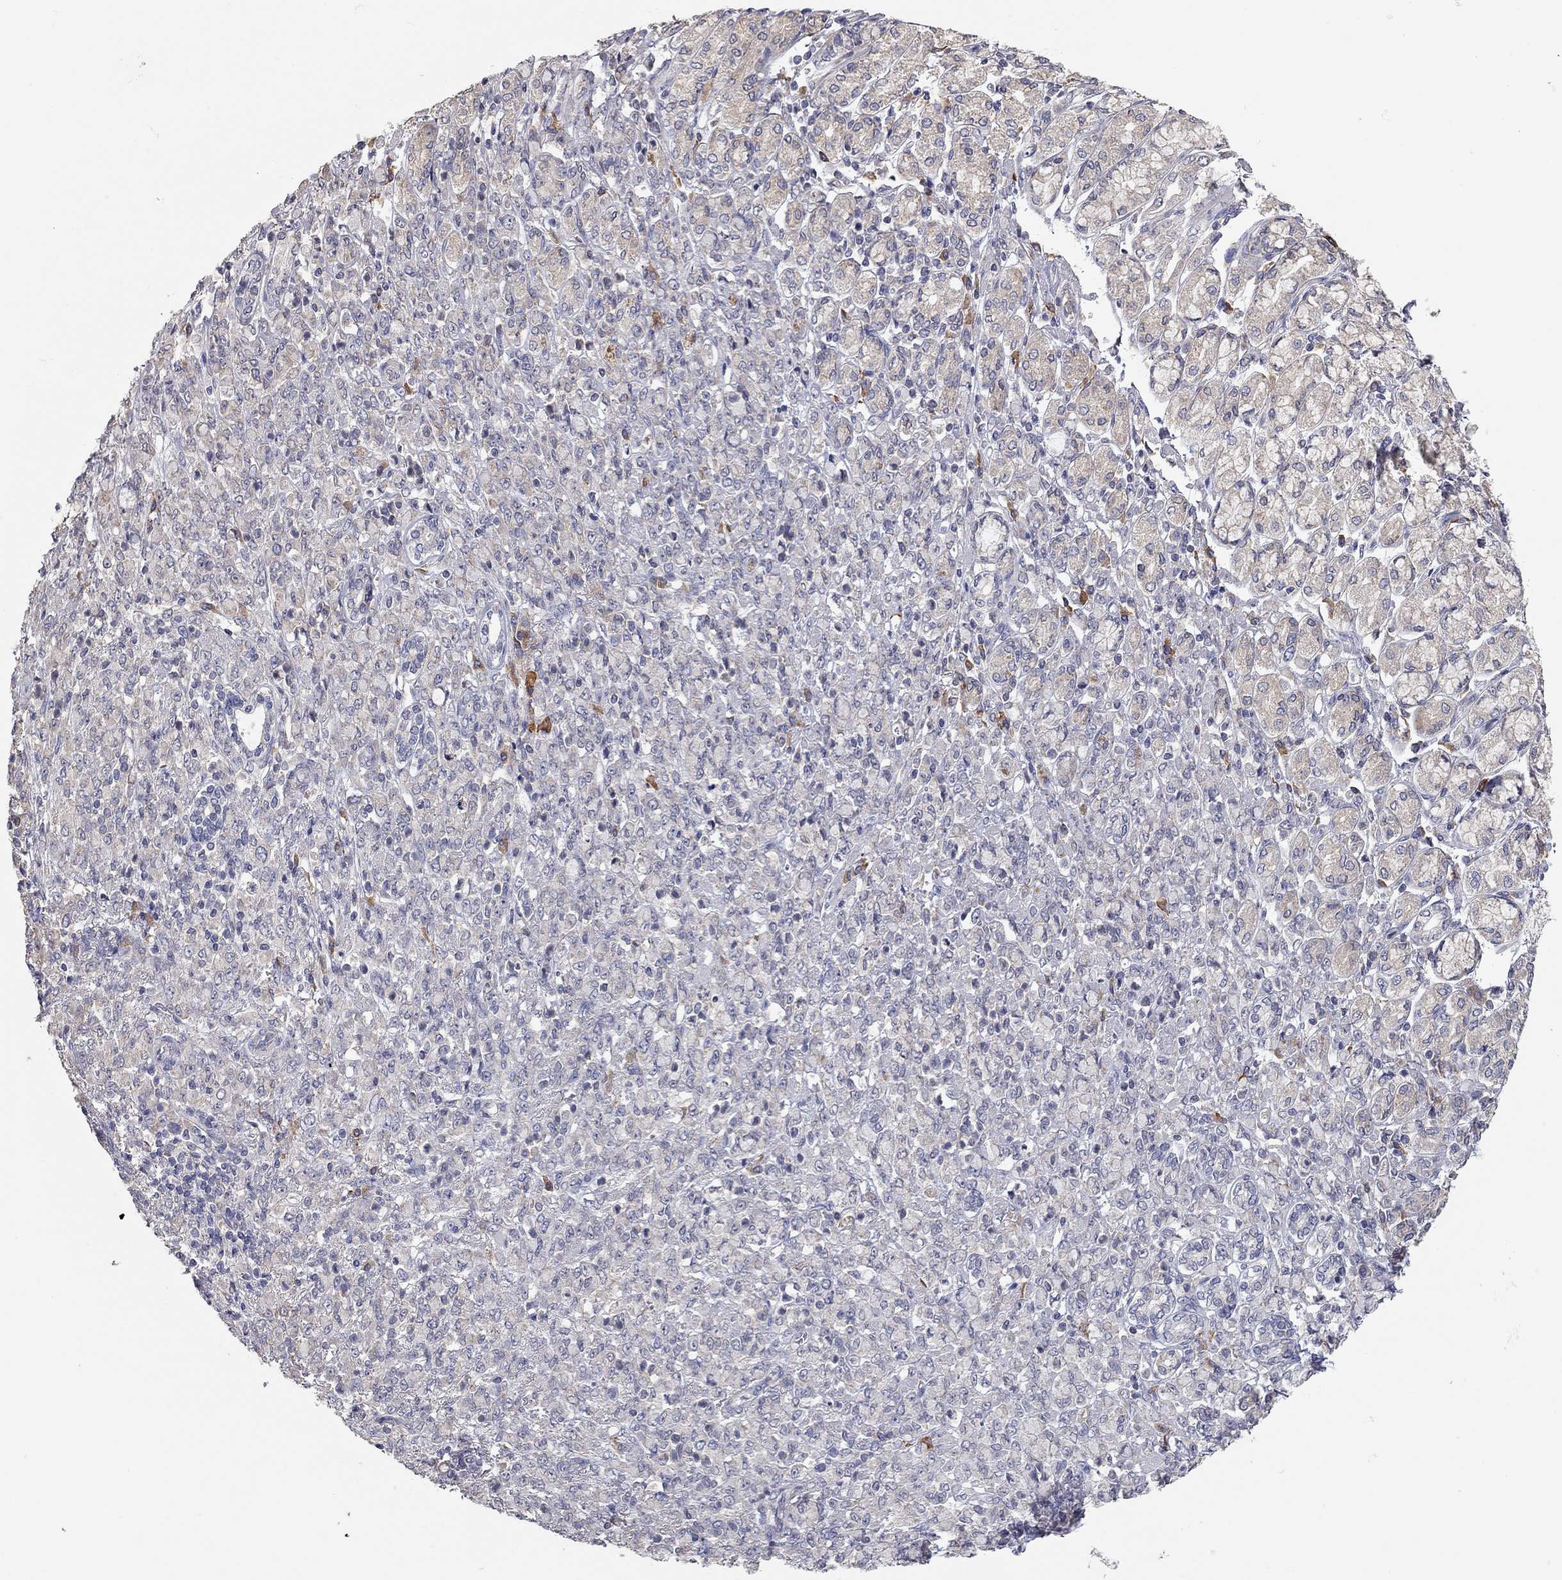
{"staining": {"intensity": "weak", "quantity": "<25%", "location": "cytoplasmic/membranous"}, "tissue": "stomach cancer", "cell_type": "Tumor cells", "image_type": "cancer", "snomed": [{"axis": "morphology", "description": "Normal tissue, NOS"}, {"axis": "morphology", "description": "Adenocarcinoma, NOS"}, {"axis": "topography", "description": "Stomach"}], "caption": "IHC histopathology image of stomach cancer (adenocarcinoma) stained for a protein (brown), which exhibits no positivity in tumor cells.", "gene": "XAGE2", "patient": {"sex": "female", "age": 79}}